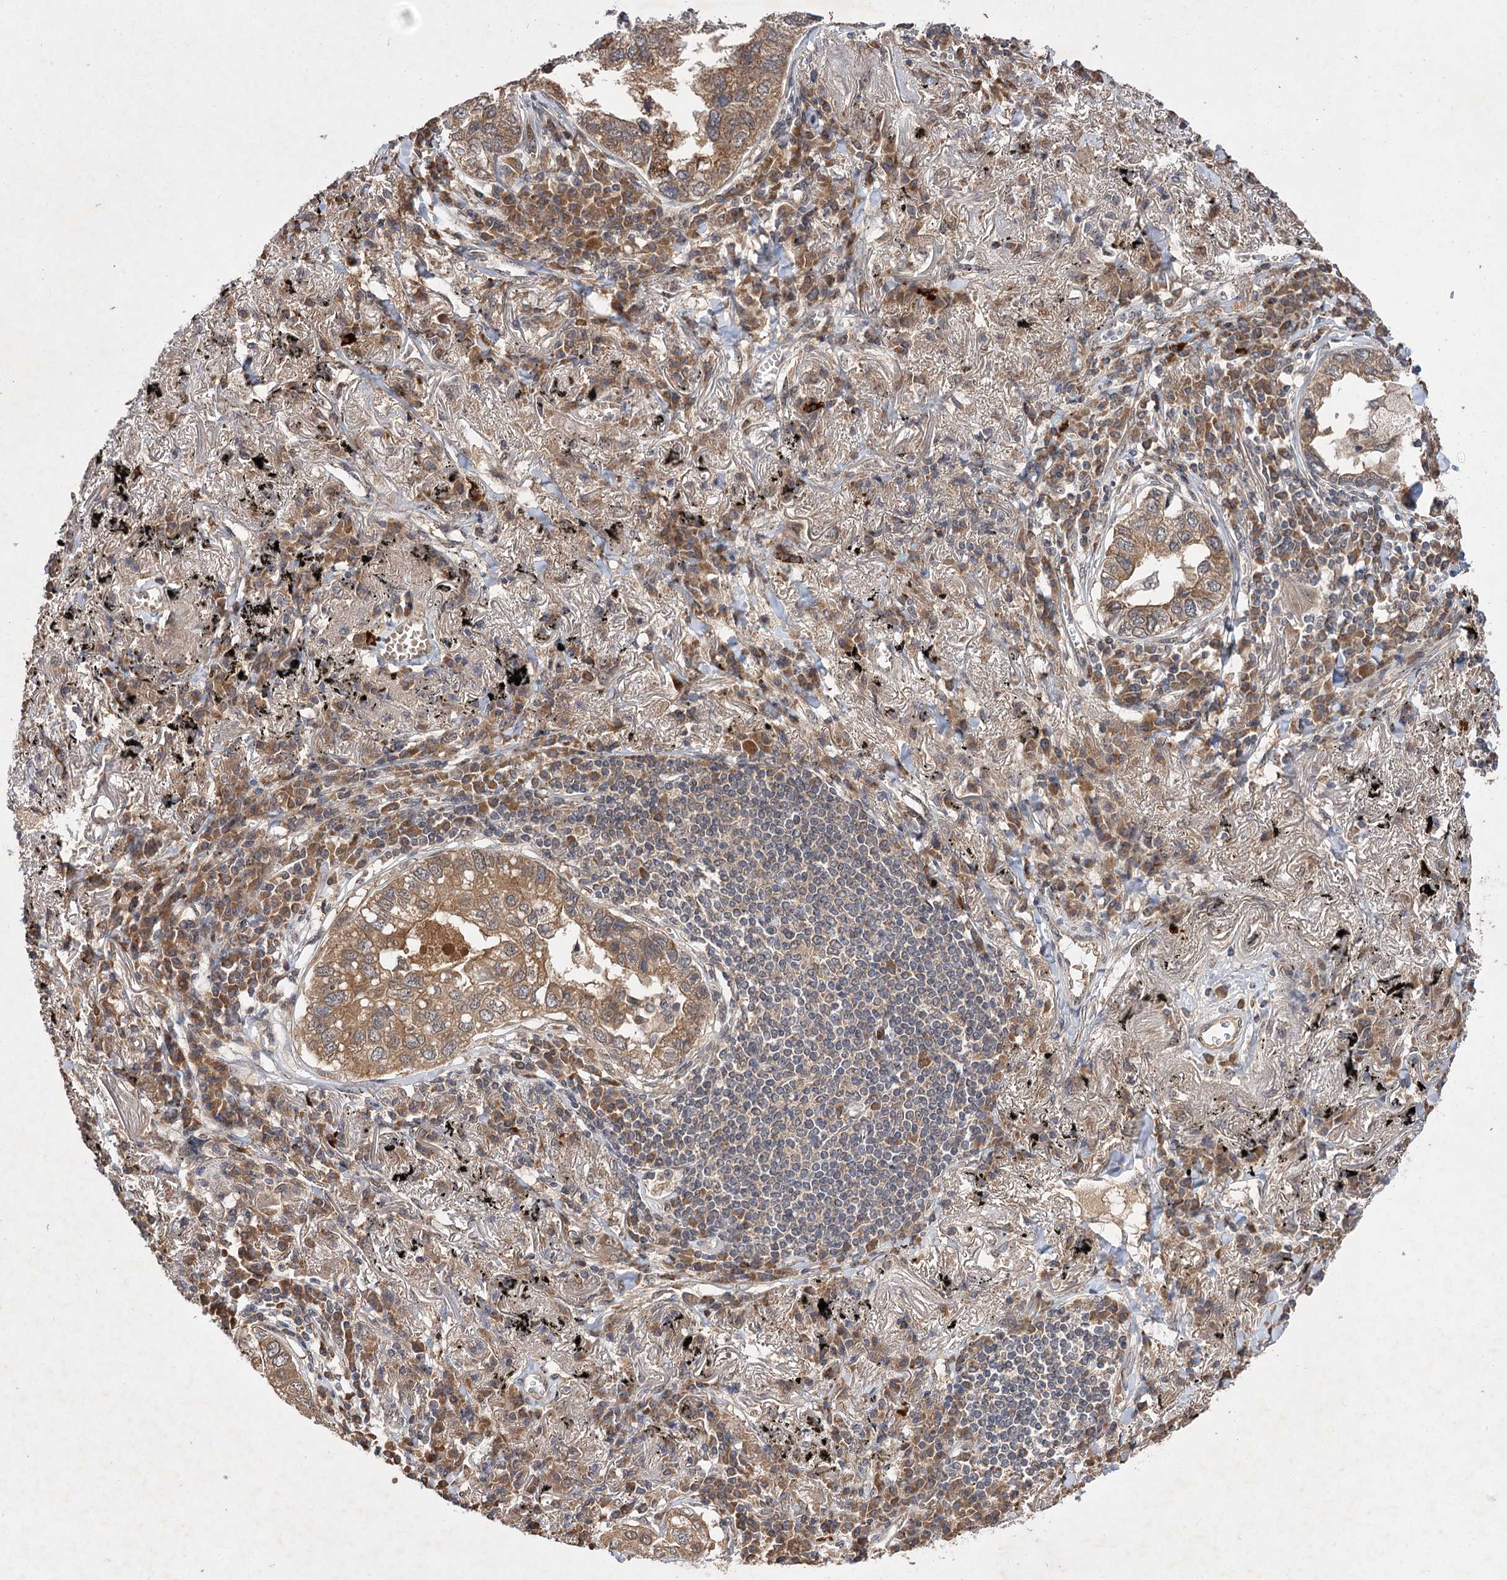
{"staining": {"intensity": "moderate", "quantity": ">75%", "location": "cytoplasmic/membranous"}, "tissue": "lung cancer", "cell_type": "Tumor cells", "image_type": "cancer", "snomed": [{"axis": "morphology", "description": "Adenocarcinoma, NOS"}, {"axis": "topography", "description": "Lung"}], "caption": "A medium amount of moderate cytoplasmic/membranous expression is identified in about >75% of tumor cells in adenocarcinoma (lung) tissue. The staining is performed using DAB brown chromogen to label protein expression. The nuclei are counter-stained blue using hematoxylin.", "gene": "FBXW8", "patient": {"sex": "male", "age": 65}}